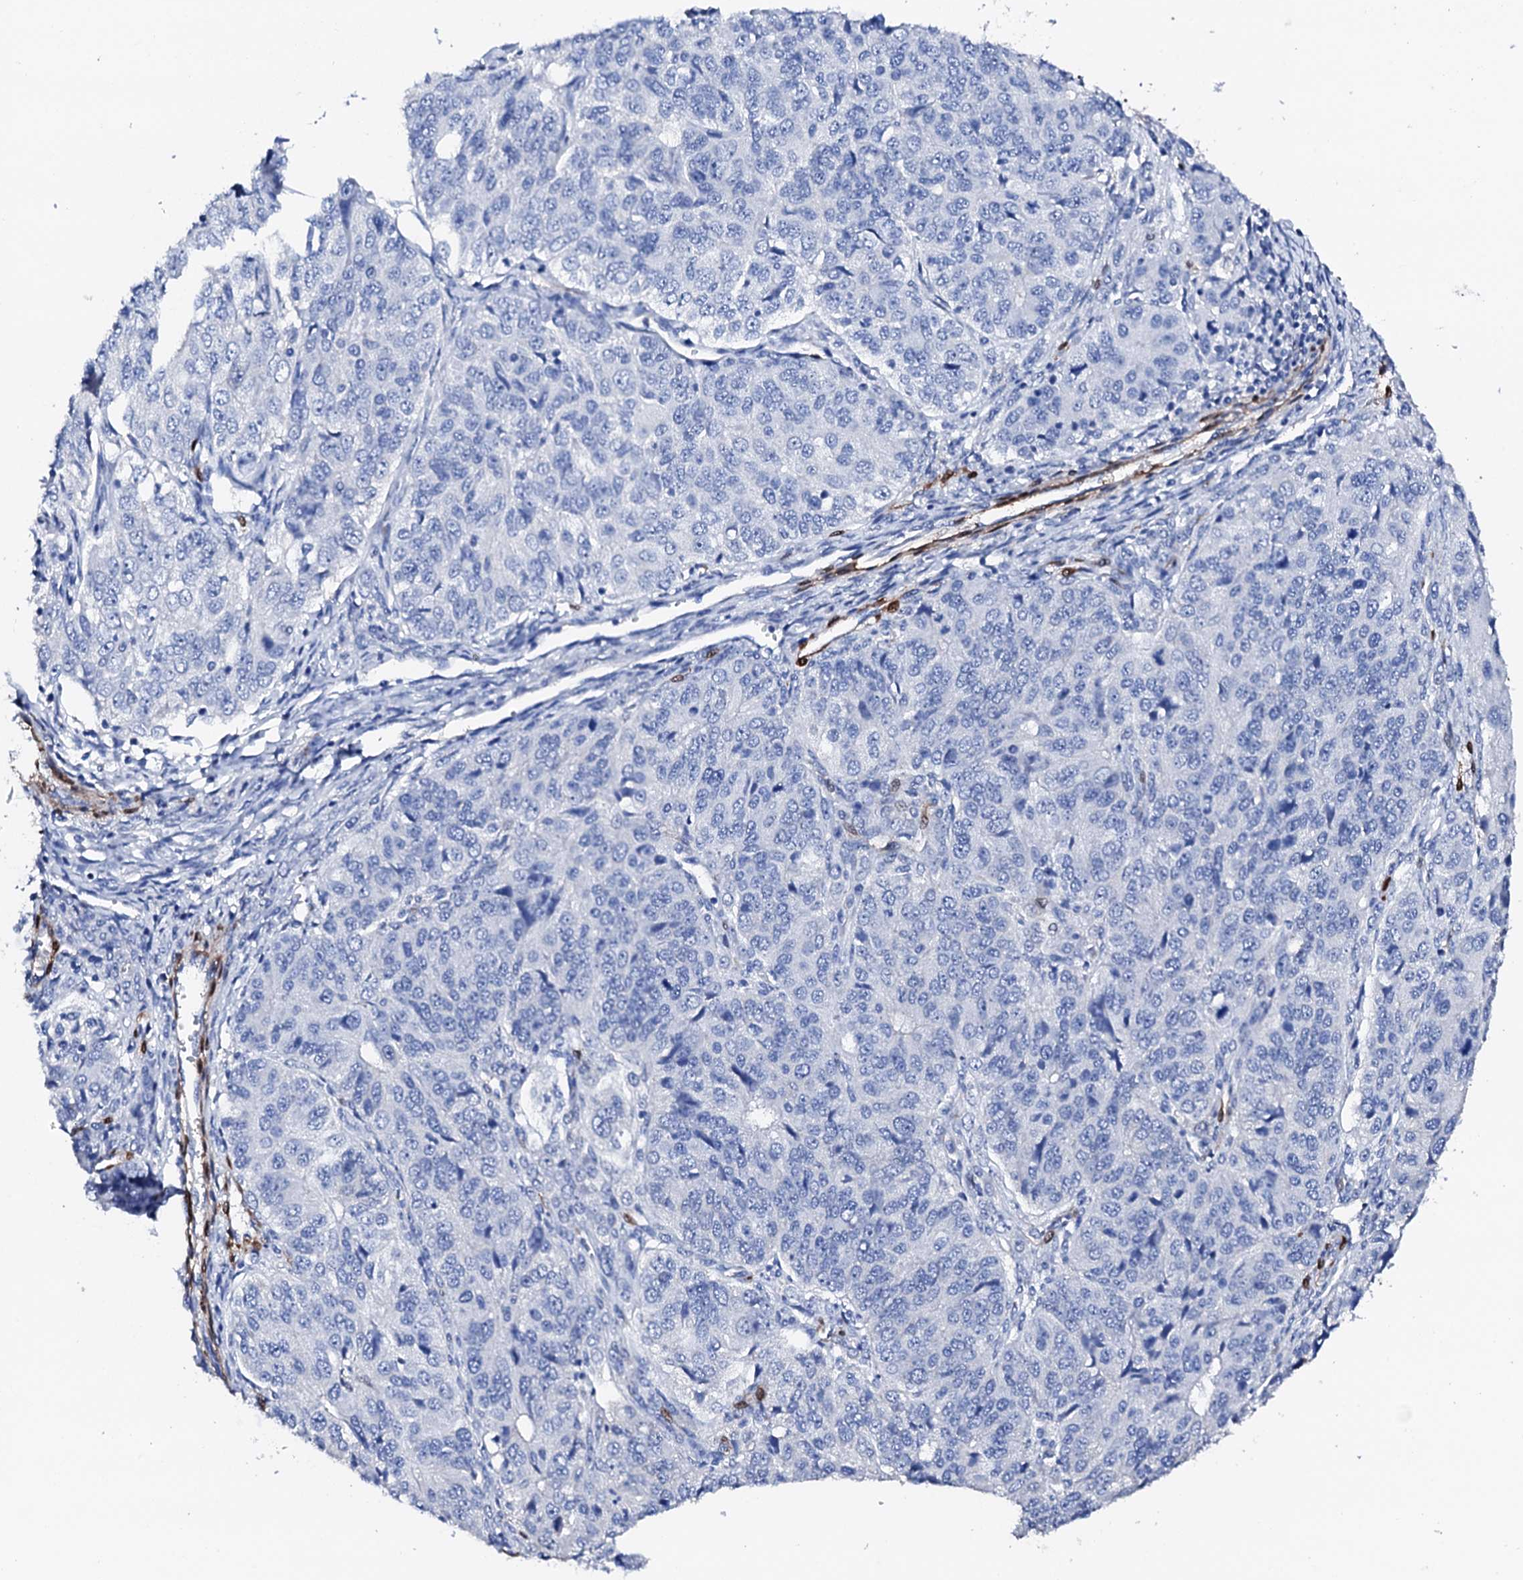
{"staining": {"intensity": "negative", "quantity": "none", "location": "none"}, "tissue": "ovarian cancer", "cell_type": "Tumor cells", "image_type": "cancer", "snomed": [{"axis": "morphology", "description": "Carcinoma, endometroid"}, {"axis": "topography", "description": "Ovary"}], "caption": "A photomicrograph of human ovarian endometroid carcinoma is negative for staining in tumor cells. (Stains: DAB (3,3'-diaminobenzidine) IHC with hematoxylin counter stain, Microscopy: brightfield microscopy at high magnification).", "gene": "NRIP2", "patient": {"sex": "female", "age": 51}}